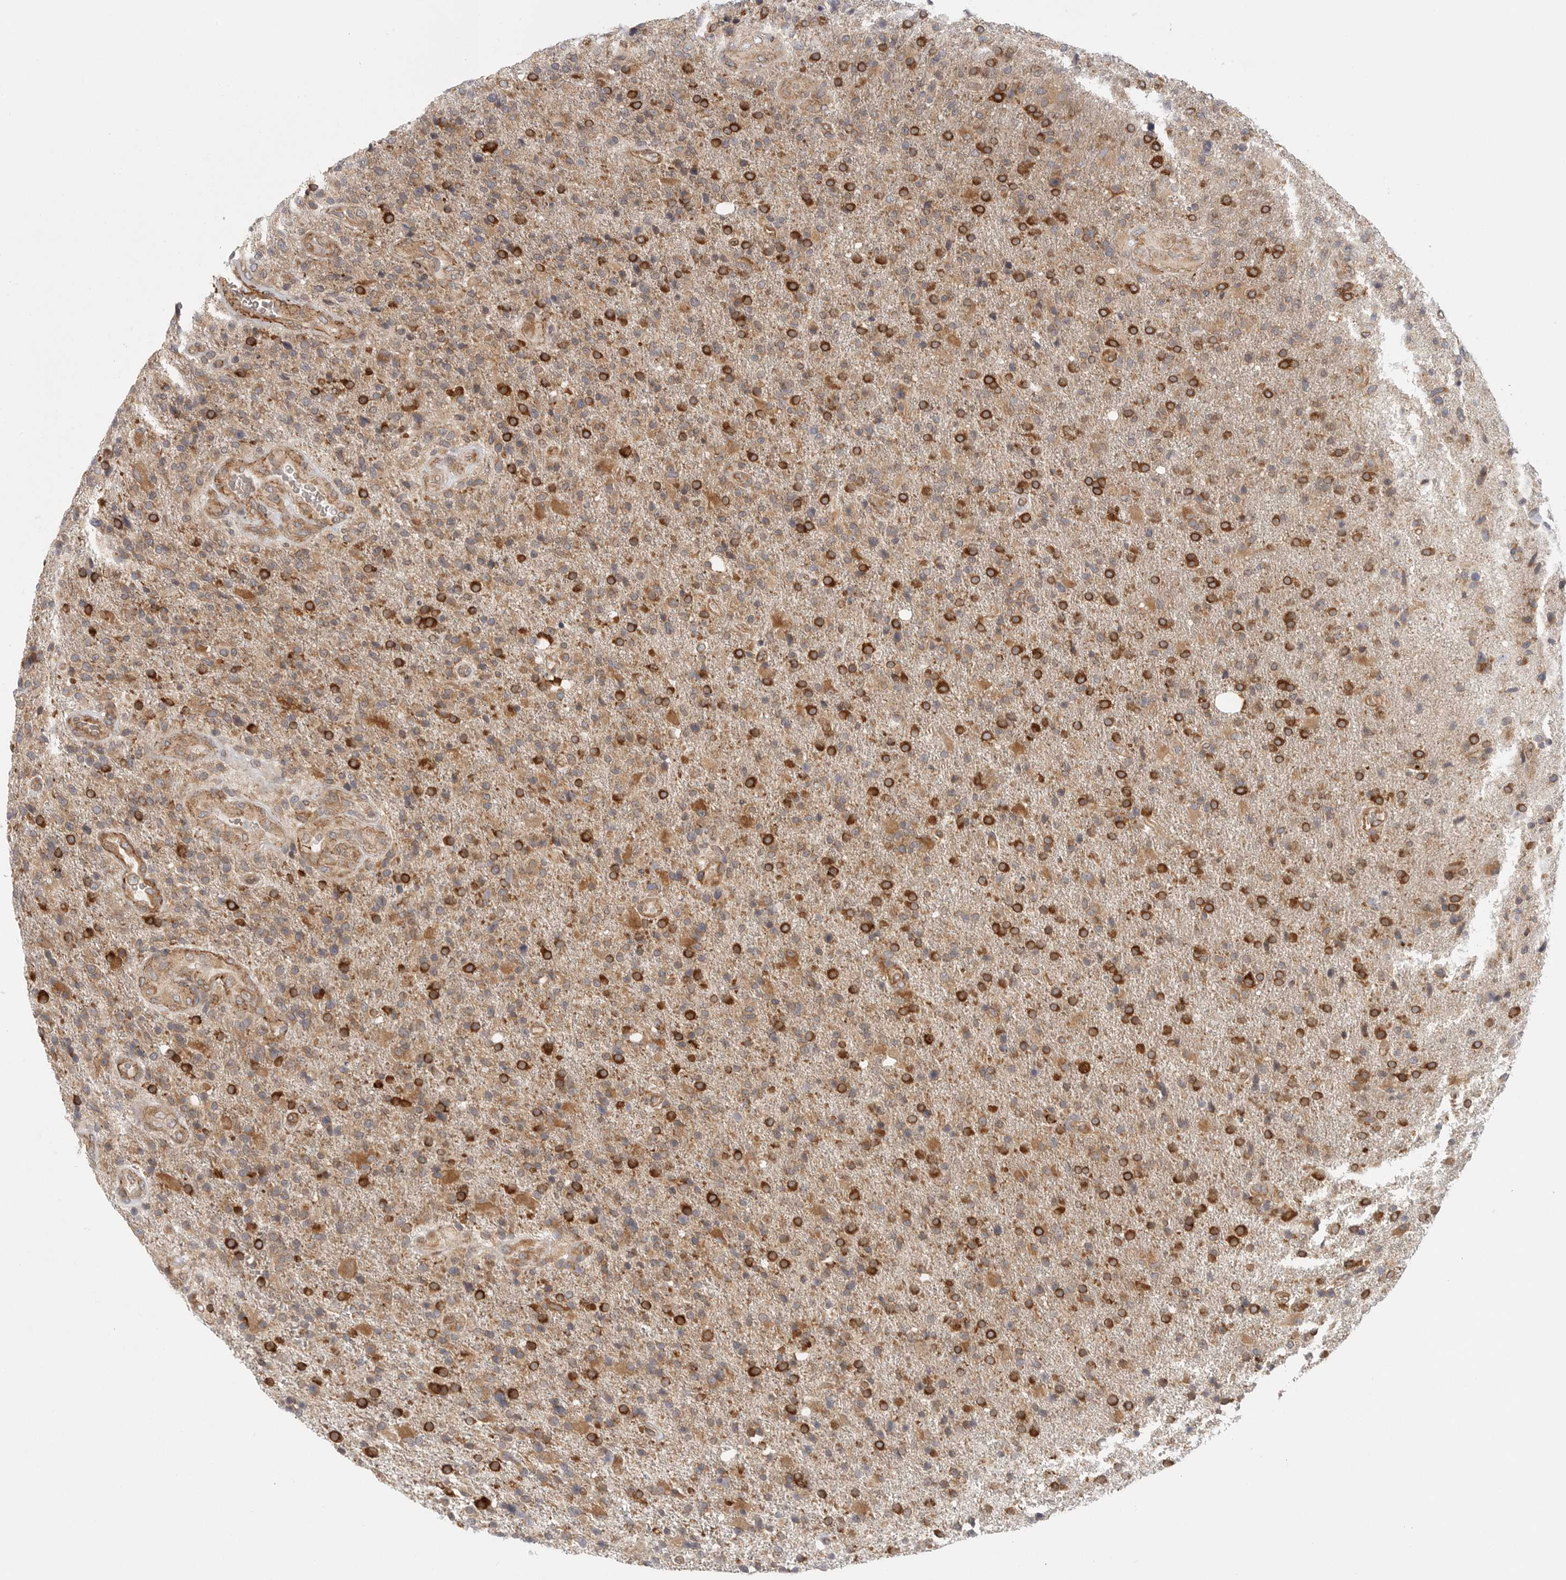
{"staining": {"intensity": "strong", "quantity": ">75%", "location": "cytoplasmic/membranous"}, "tissue": "glioma", "cell_type": "Tumor cells", "image_type": "cancer", "snomed": [{"axis": "morphology", "description": "Glioma, malignant, High grade"}, {"axis": "topography", "description": "Brain"}], "caption": "Brown immunohistochemical staining in malignant glioma (high-grade) demonstrates strong cytoplasmic/membranous staining in about >75% of tumor cells.", "gene": "CERS2", "patient": {"sex": "male", "age": 72}}